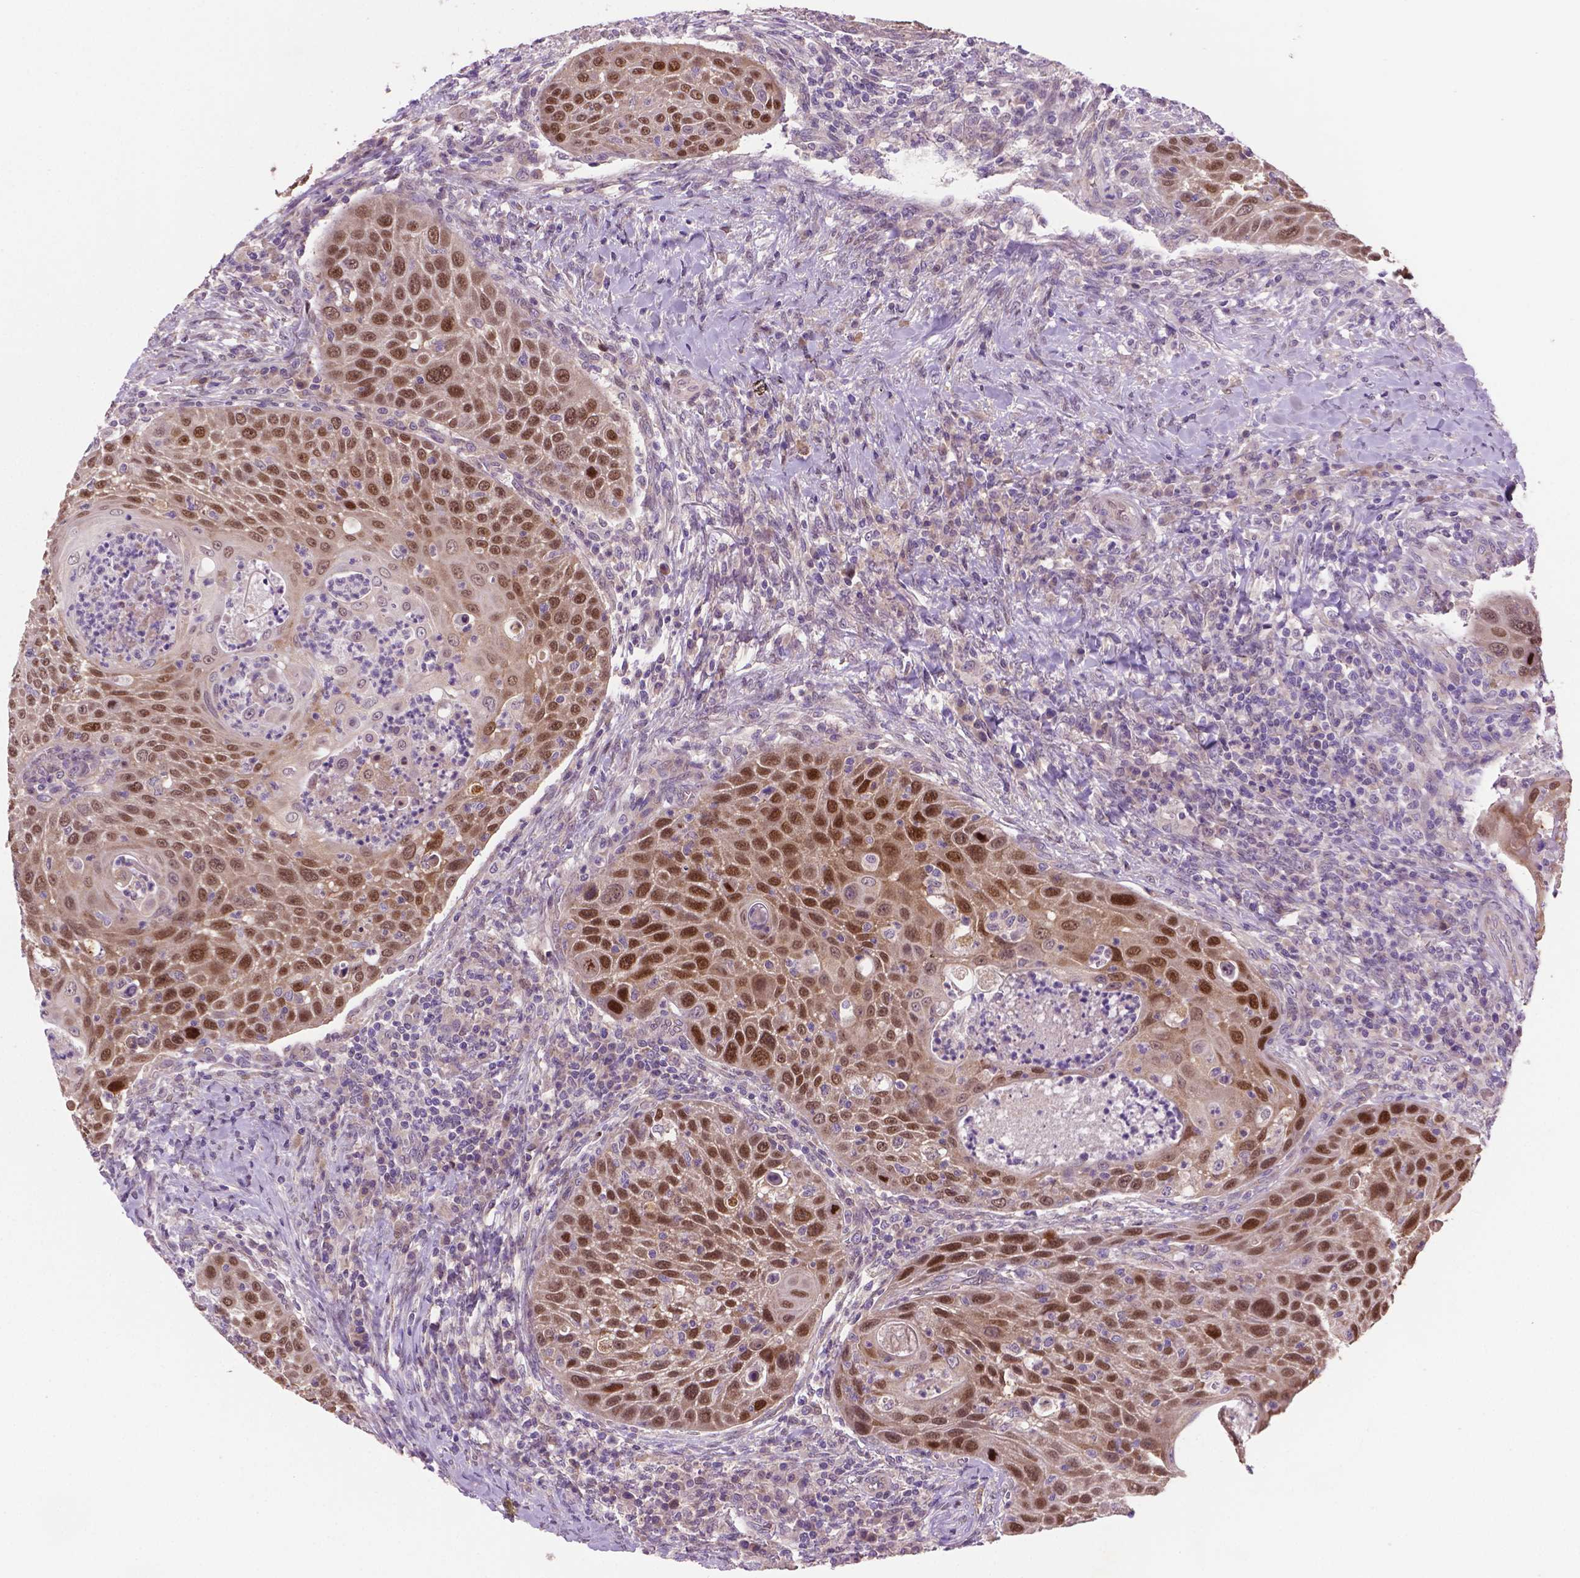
{"staining": {"intensity": "moderate", "quantity": ">75%", "location": "nuclear"}, "tissue": "head and neck cancer", "cell_type": "Tumor cells", "image_type": "cancer", "snomed": [{"axis": "morphology", "description": "Squamous cell carcinoma, NOS"}, {"axis": "topography", "description": "Head-Neck"}], "caption": "An image showing moderate nuclear staining in approximately >75% of tumor cells in squamous cell carcinoma (head and neck), as visualized by brown immunohistochemical staining.", "gene": "IRF6", "patient": {"sex": "male", "age": 69}}